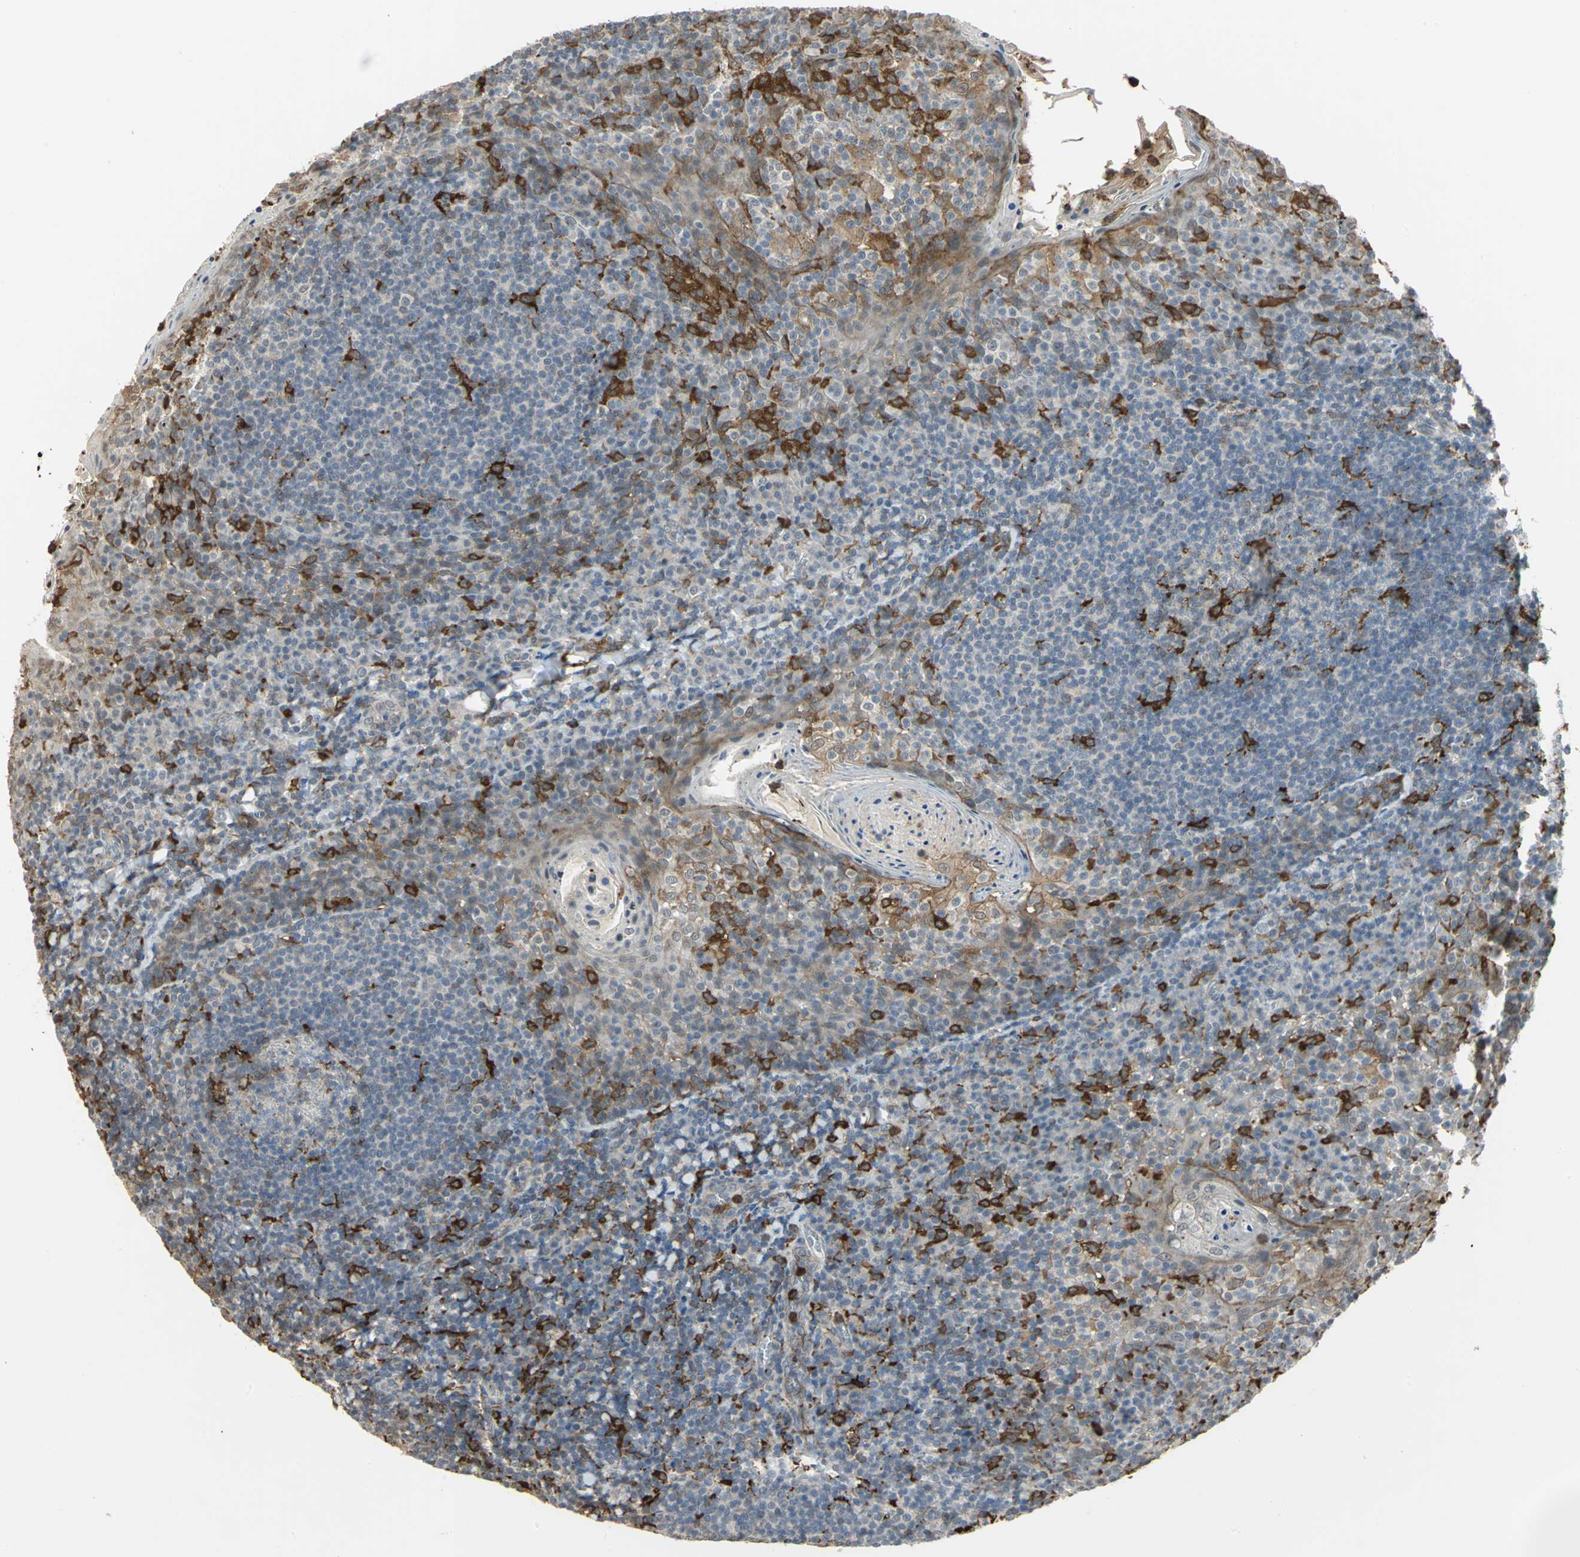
{"staining": {"intensity": "strong", "quantity": "25%-75%", "location": "cytoplasmic/membranous"}, "tissue": "tonsil", "cell_type": "Germinal center cells", "image_type": "normal", "snomed": [{"axis": "morphology", "description": "Normal tissue, NOS"}, {"axis": "topography", "description": "Tonsil"}], "caption": "Benign tonsil demonstrates strong cytoplasmic/membranous positivity in approximately 25%-75% of germinal center cells.", "gene": "SKAP2", "patient": {"sex": "male", "age": 31}}